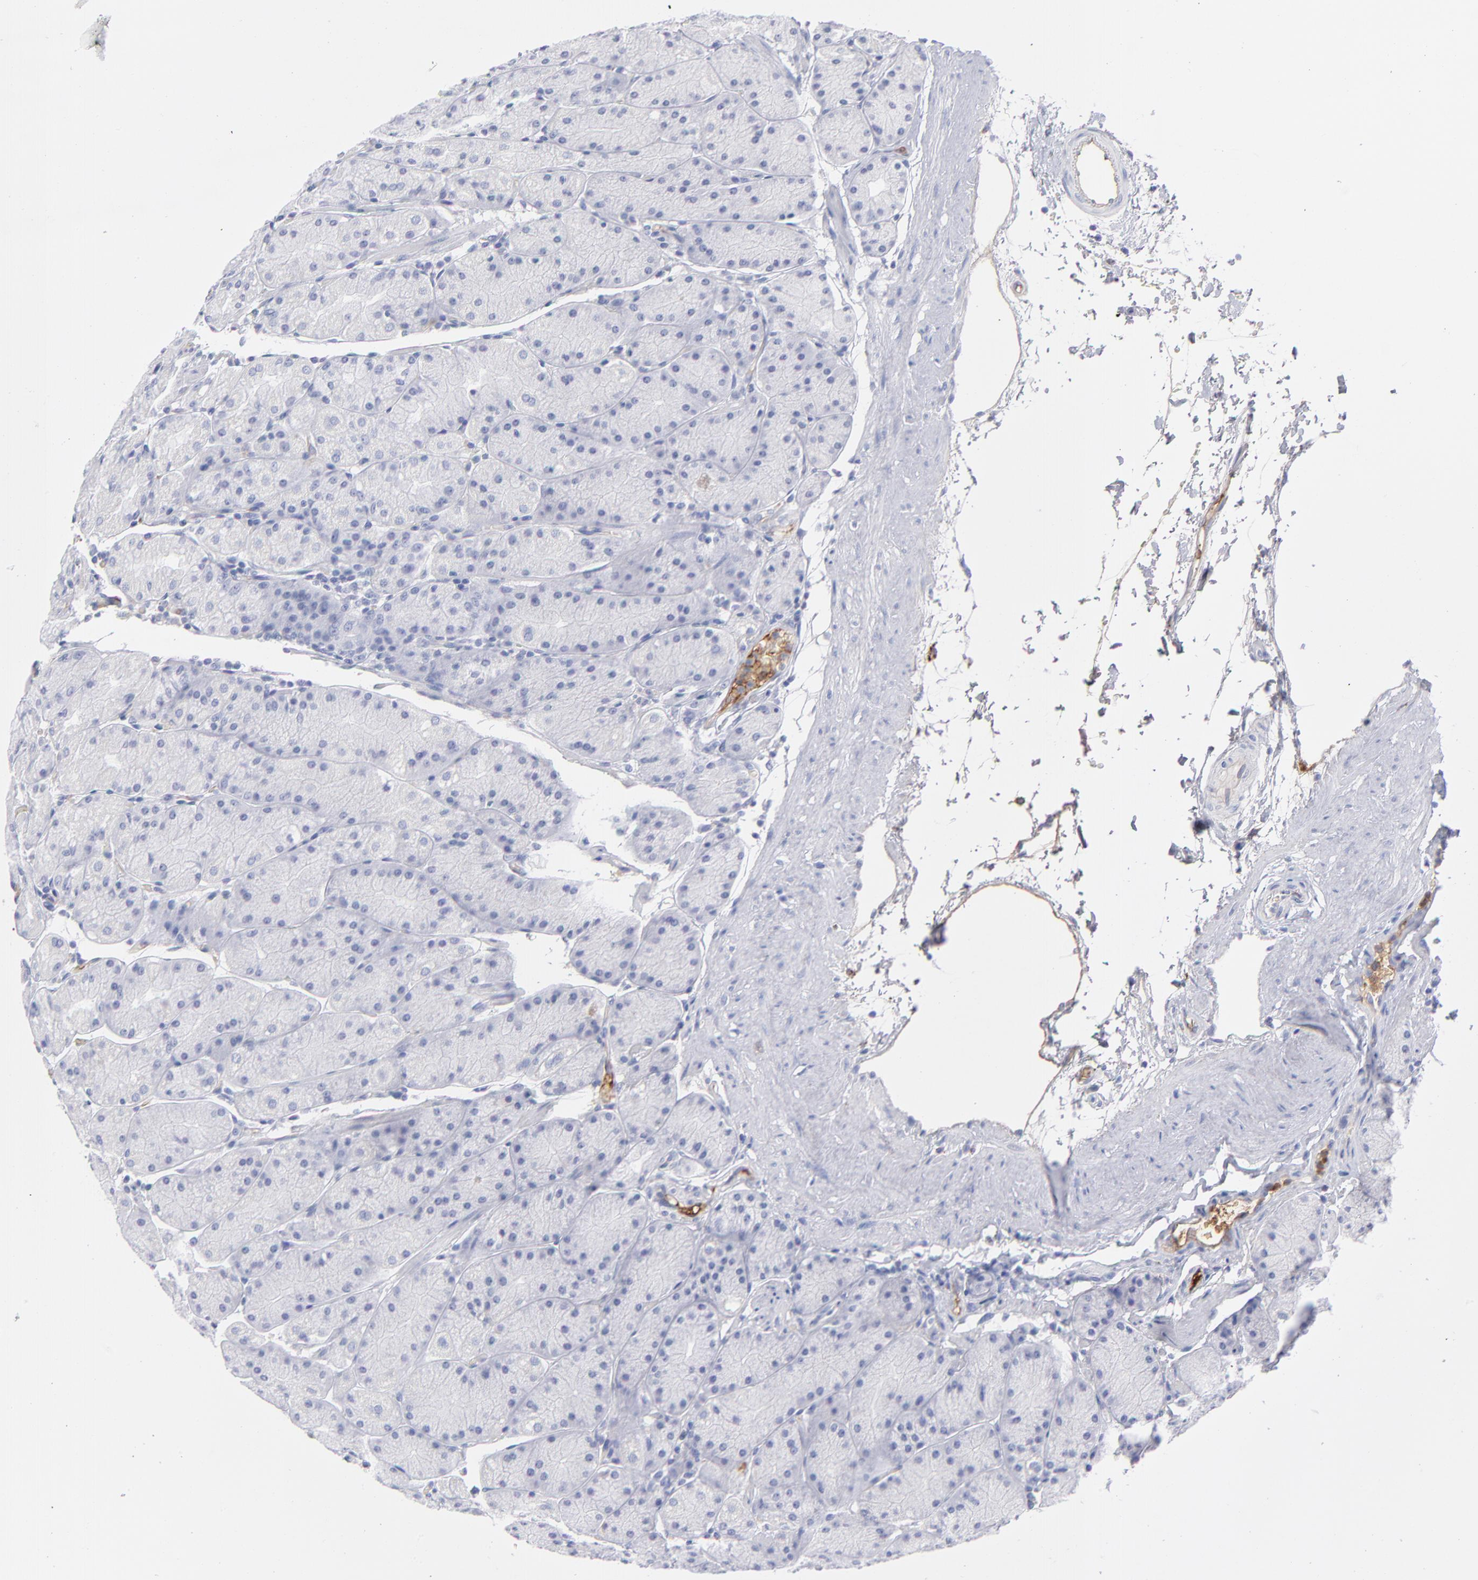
{"staining": {"intensity": "negative", "quantity": "none", "location": "none"}, "tissue": "stomach", "cell_type": "Glandular cells", "image_type": "normal", "snomed": [{"axis": "morphology", "description": "Normal tissue, NOS"}, {"axis": "topography", "description": "Stomach, upper"}, {"axis": "topography", "description": "Stomach"}], "caption": "Stomach stained for a protein using IHC reveals no positivity glandular cells.", "gene": "HP", "patient": {"sex": "male", "age": 76}}